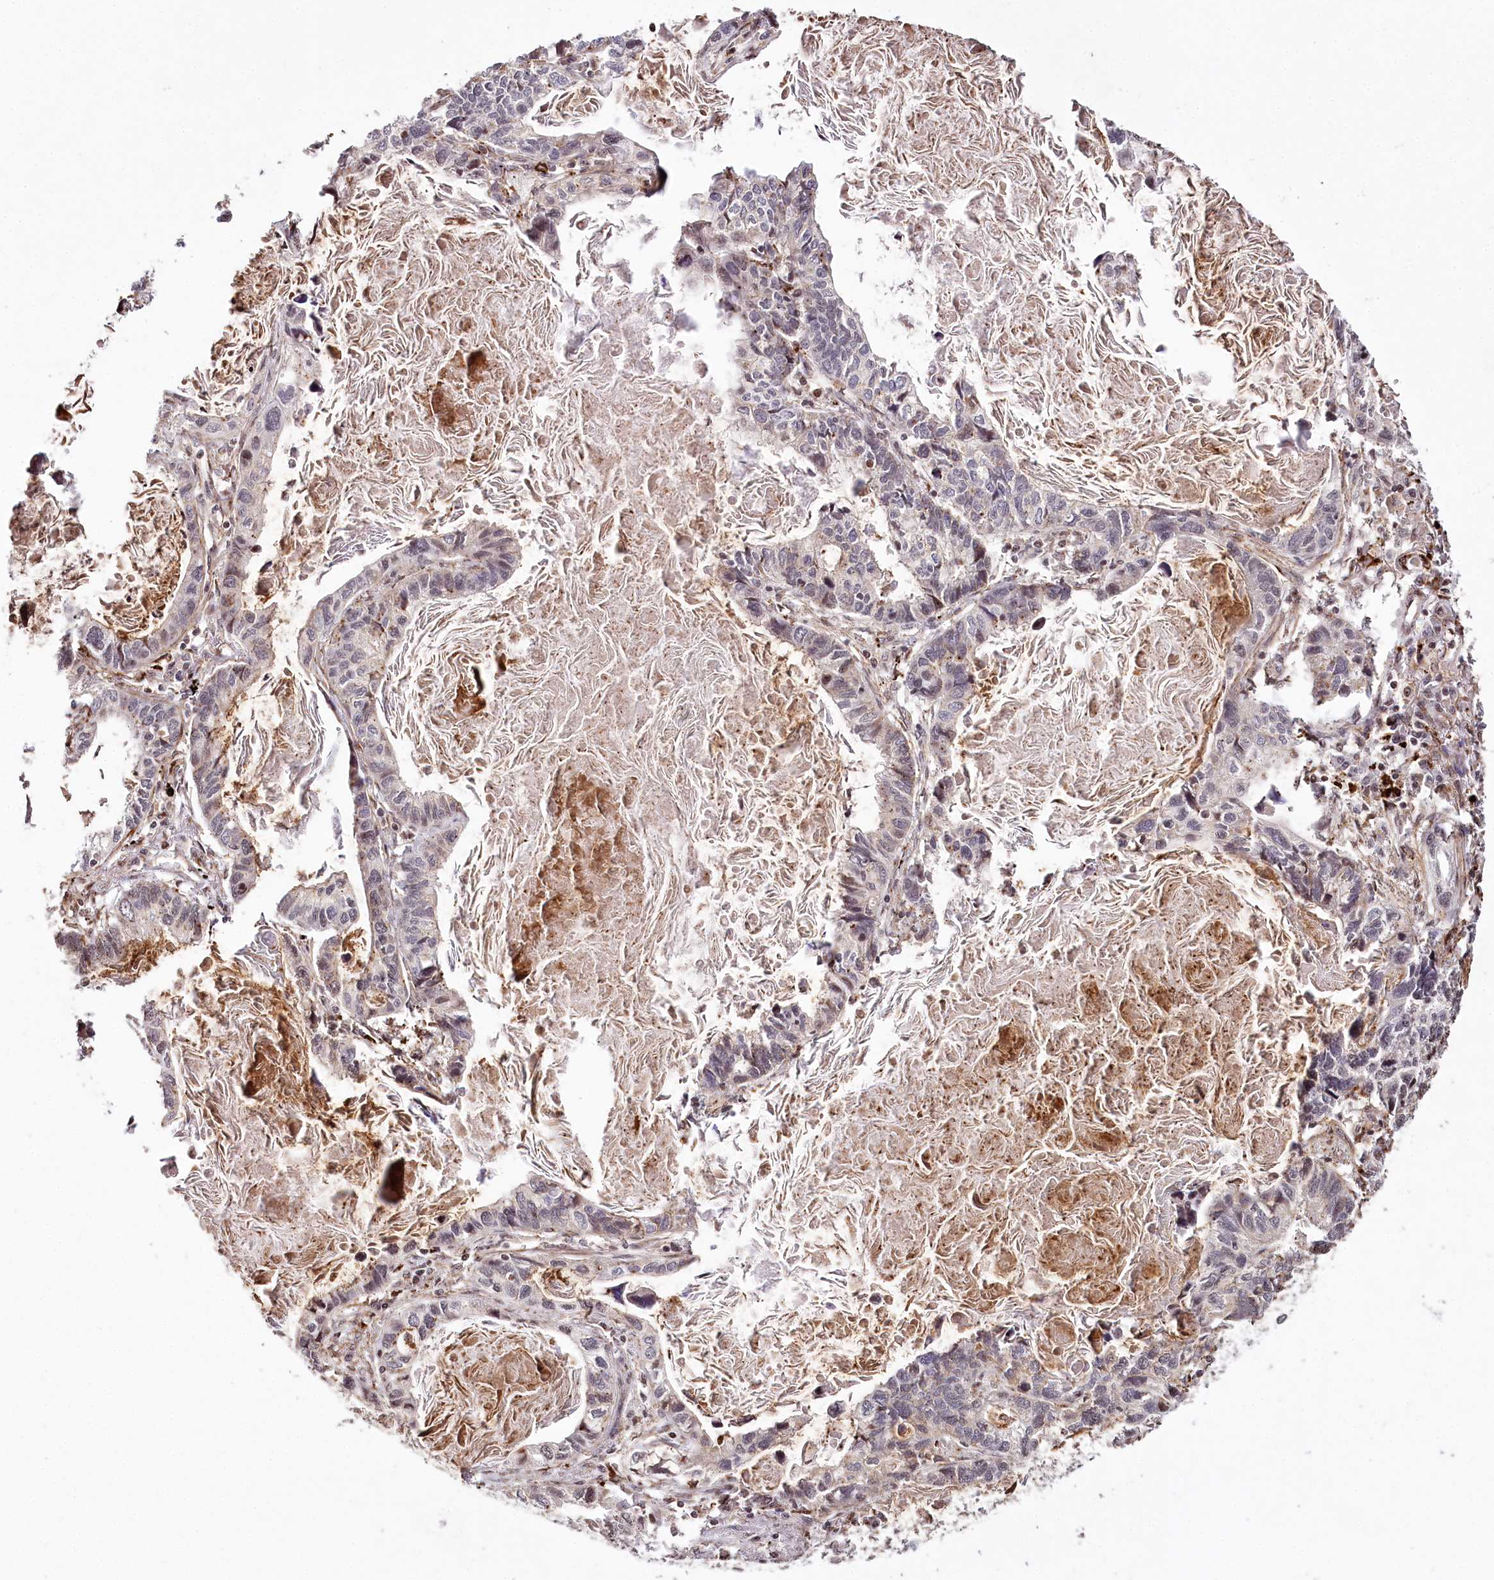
{"staining": {"intensity": "negative", "quantity": "none", "location": "none"}, "tissue": "lung cancer", "cell_type": "Tumor cells", "image_type": "cancer", "snomed": [{"axis": "morphology", "description": "Adenocarcinoma, NOS"}, {"axis": "topography", "description": "Lung"}], "caption": "Tumor cells are negative for protein expression in human lung adenocarcinoma. (Stains: DAB (3,3'-diaminobenzidine) immunohistochemistry with hematoxylin counter stain, Microscopy: brightfield microscopy at high magnification).", "gene": "HOXC8", "patient": {"sex": "male", "age": 67}}